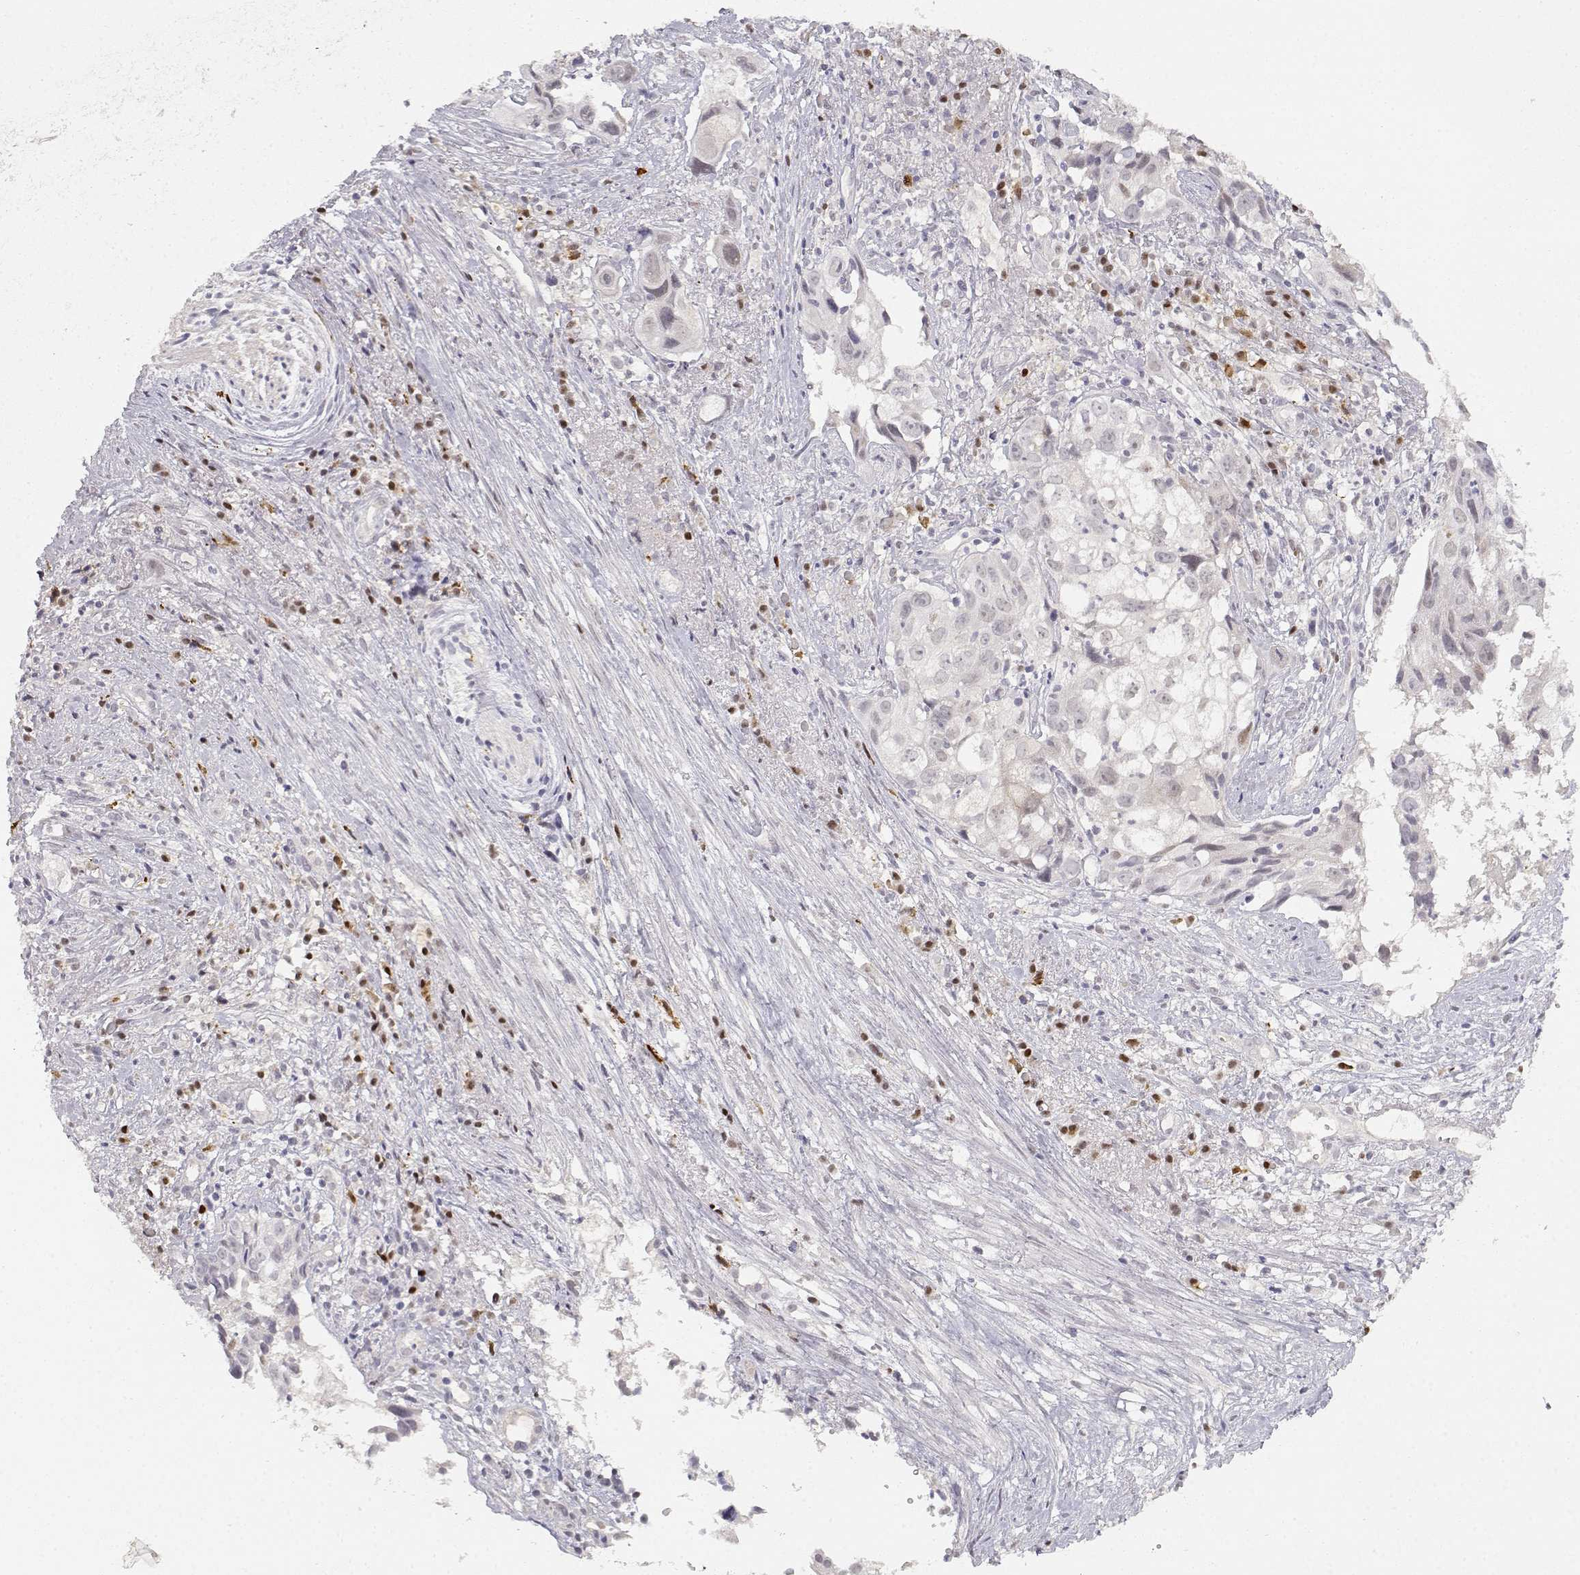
{"staining": {"intensity": "weak", "quantity": "<25%", "location": "nuclear"}, "tissue": "cervical cancer", "cell_type": "Tumor cells", "image_type": "cancer", "snomed": [{"axis": "morphology", "description": "Squamous cell carcinoma, NOS"}, {"axis": "topography", "description": "Cervix"}], "caption": "The IHC photomicrograph has no significant positivity in tumor cells of squamous cell carcinoma (cervical) tissue.", "gene": "EAF2", "patient": {"sex": "female", "age": 53}}